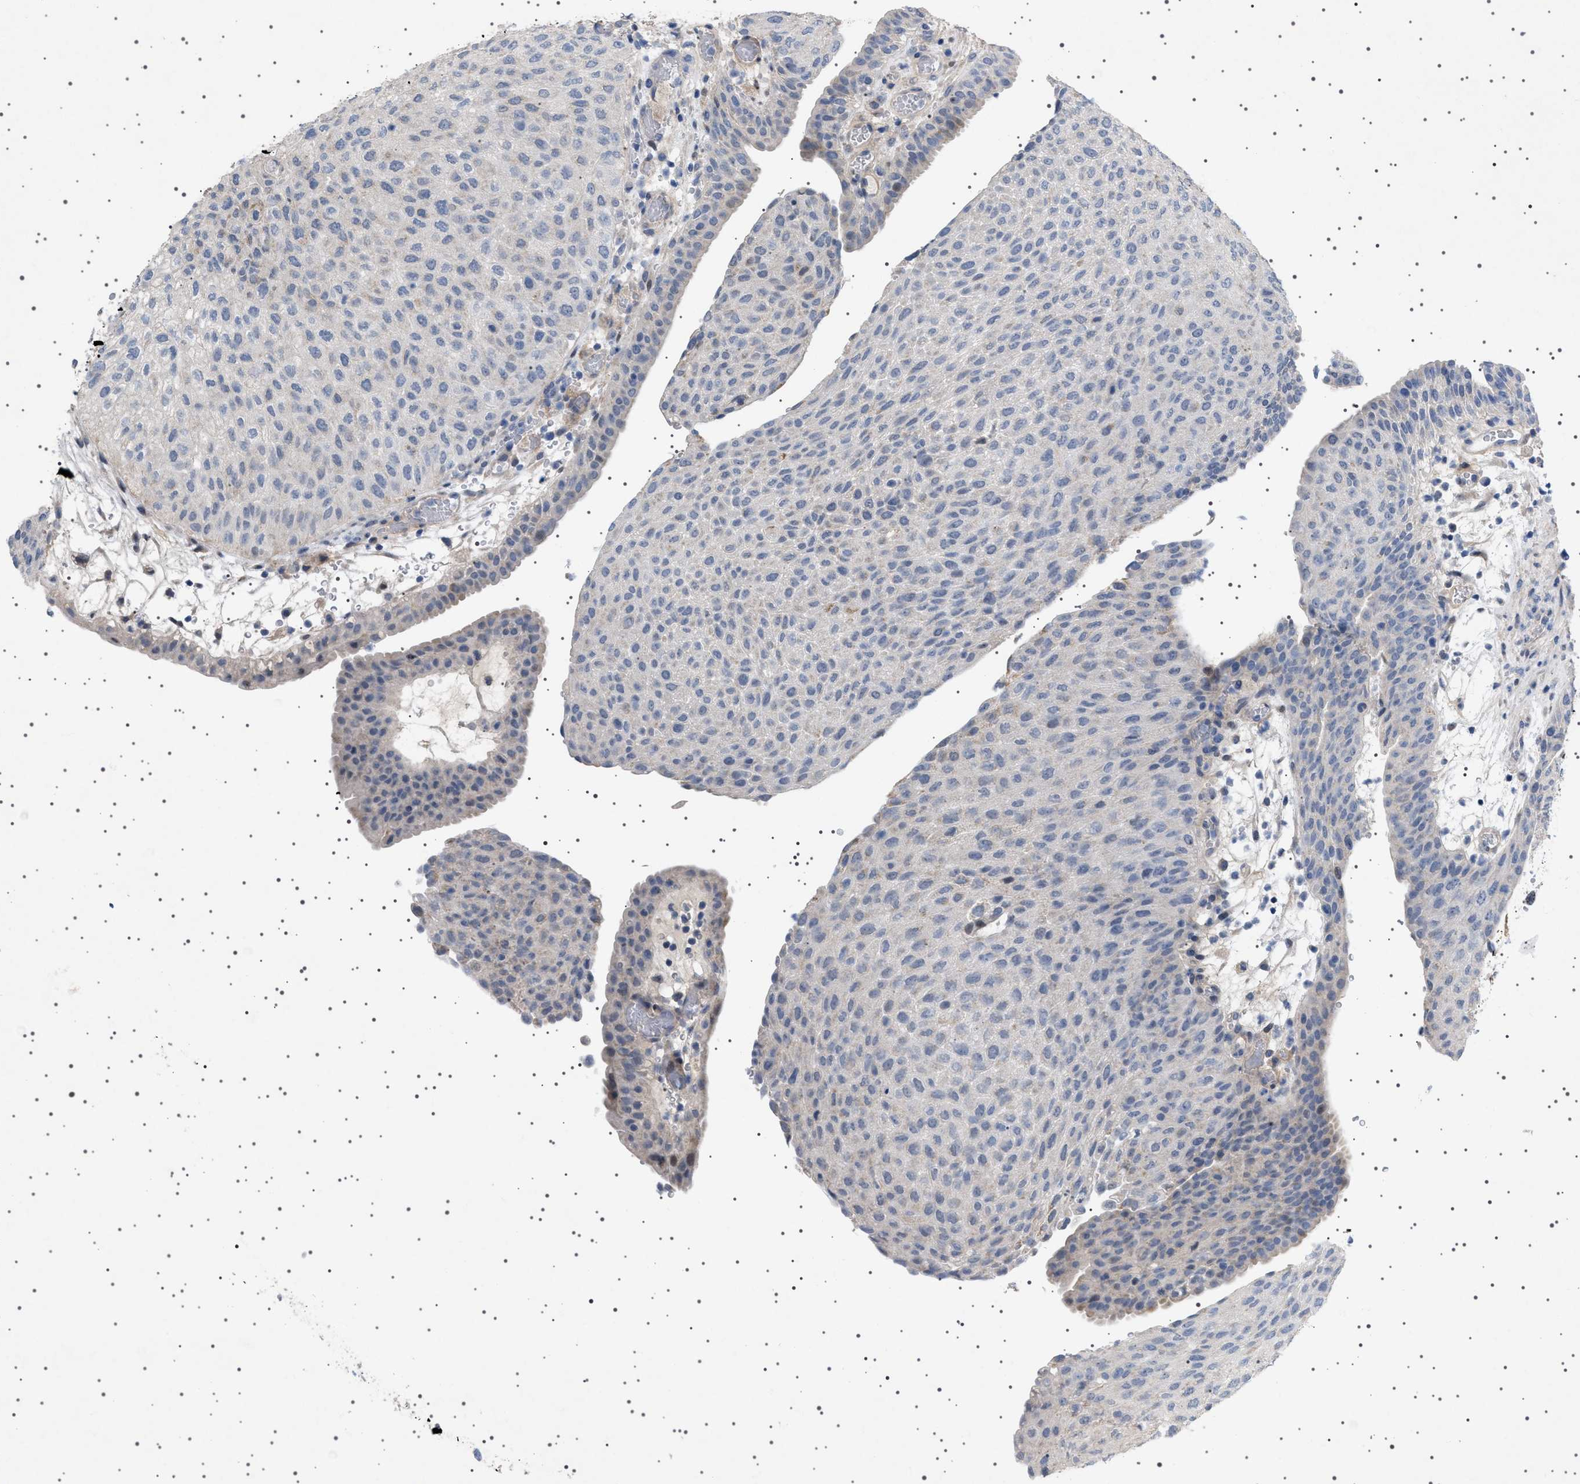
{"staining": {"intensity": "weak", "quantity": "<25%", "location": "cytoplasmic/membranous"}, "tissue": "urothelial cancer", "cell_type": "Tumor cells", "image_type": "cancer", "snomed": [{"axis": "morphology", "description": "Urothelial carcinoma, Low grade"}, {"axis": "morphology", "description": "Urothelial carcinoma, High grade"}, {"axis": "topography", "description": "Urinary bladder"}], "caption": "Immunohistochemical staining of urothelial cancer displays no significant staining in tumor cells. The staining is performed using DAB (3,3'-diaminobenzidine) brown chromogen with nuclei counter-stained in using hematoxylin.", "gene": "HTR1A", "patient": {"sex": "male", "age": 35}}